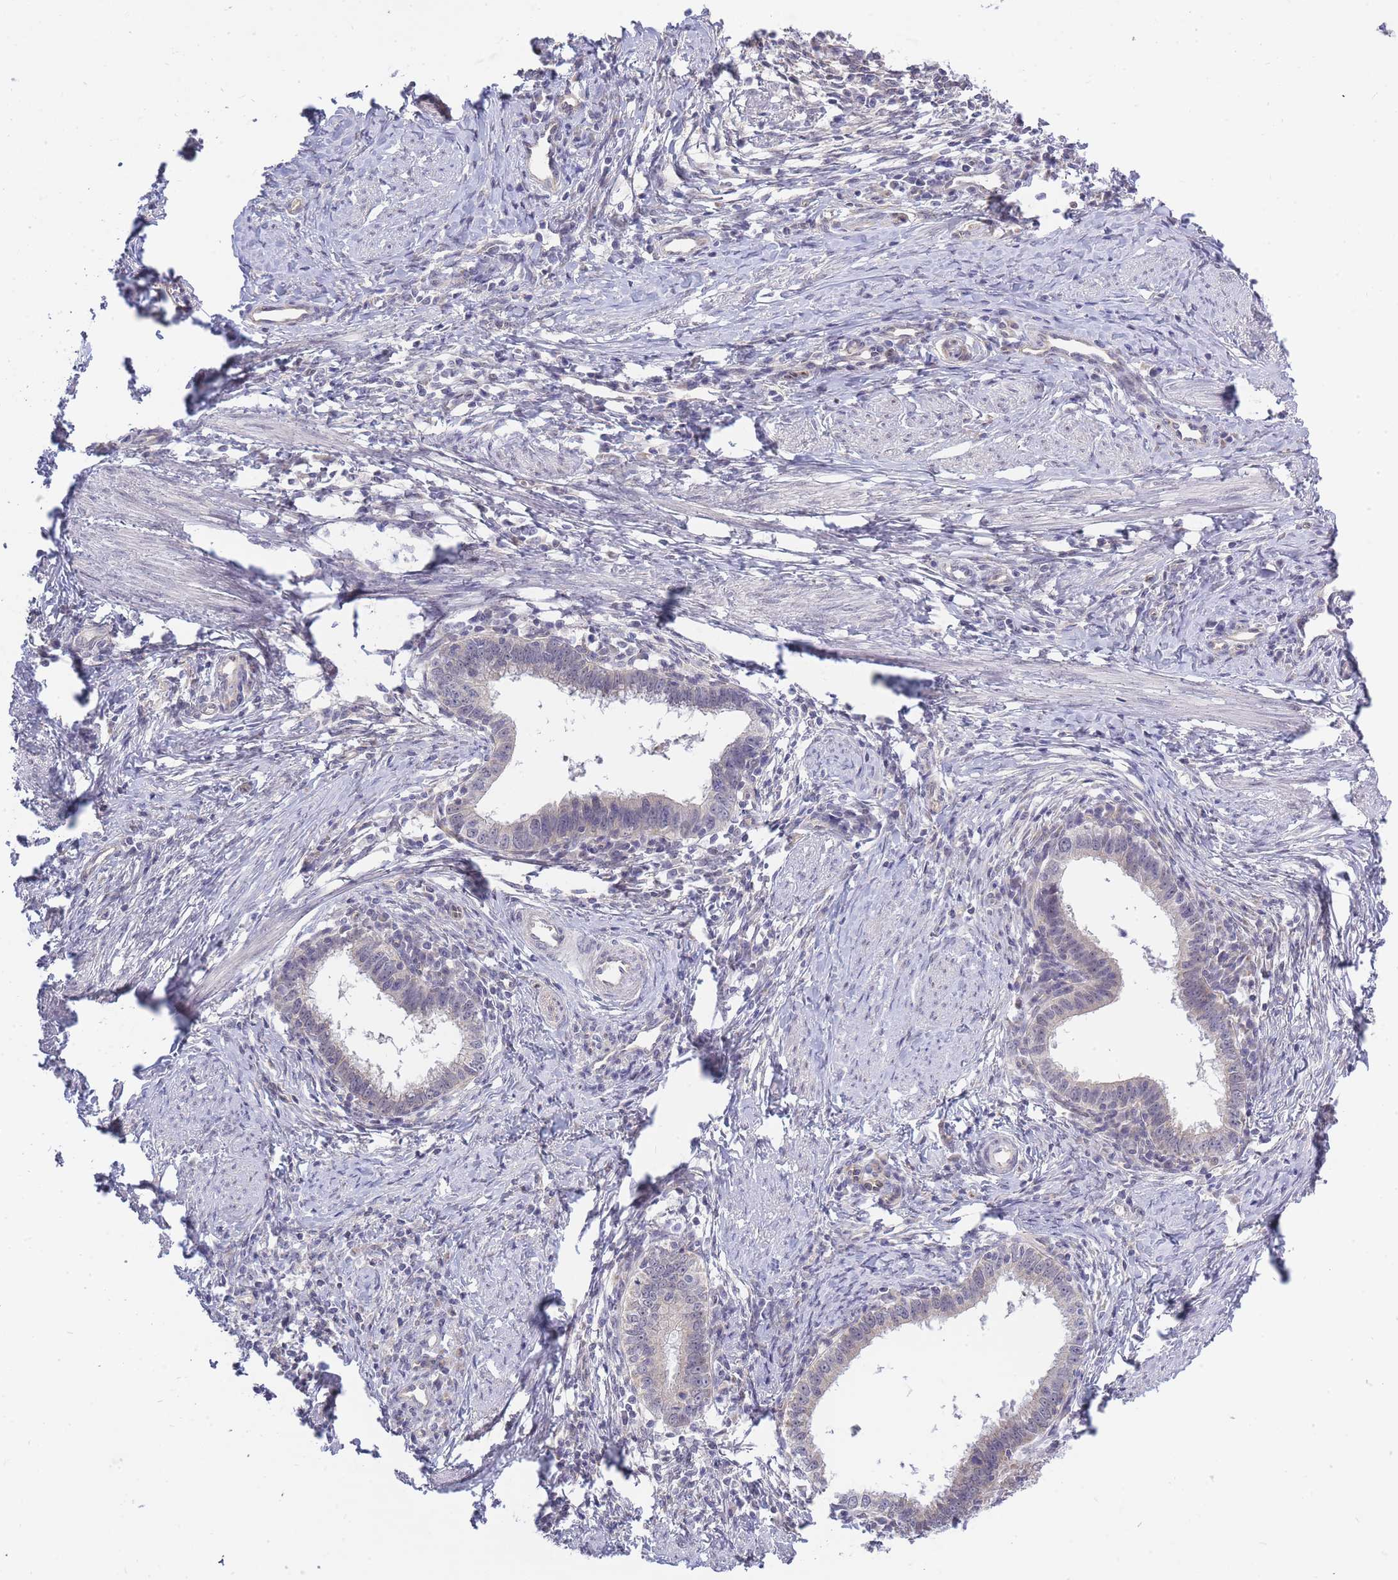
{"staining": {"intensity": "negative", "quantity": "none", "location": "none"}, "tissue": "cervical cancer", "cell_type": "Tumor cells", "image_type": "cancer", "snomed": [{"axis": "morphology", "description": "Adenocarcinoma, NOS"}, {"axis": "topography", "description": "Cervix"}], "caption": "Tumor cells show no significant protein staining in cervical cancer (adenocarcinoma). (Stains: DAB immunohistochemistry (IHC) with hematoxylin counter stain, Microscopy: brightfield microscopy at high magnification).", "gene": "C19orf25", "patient": {"sex": "female", "age": 36}}